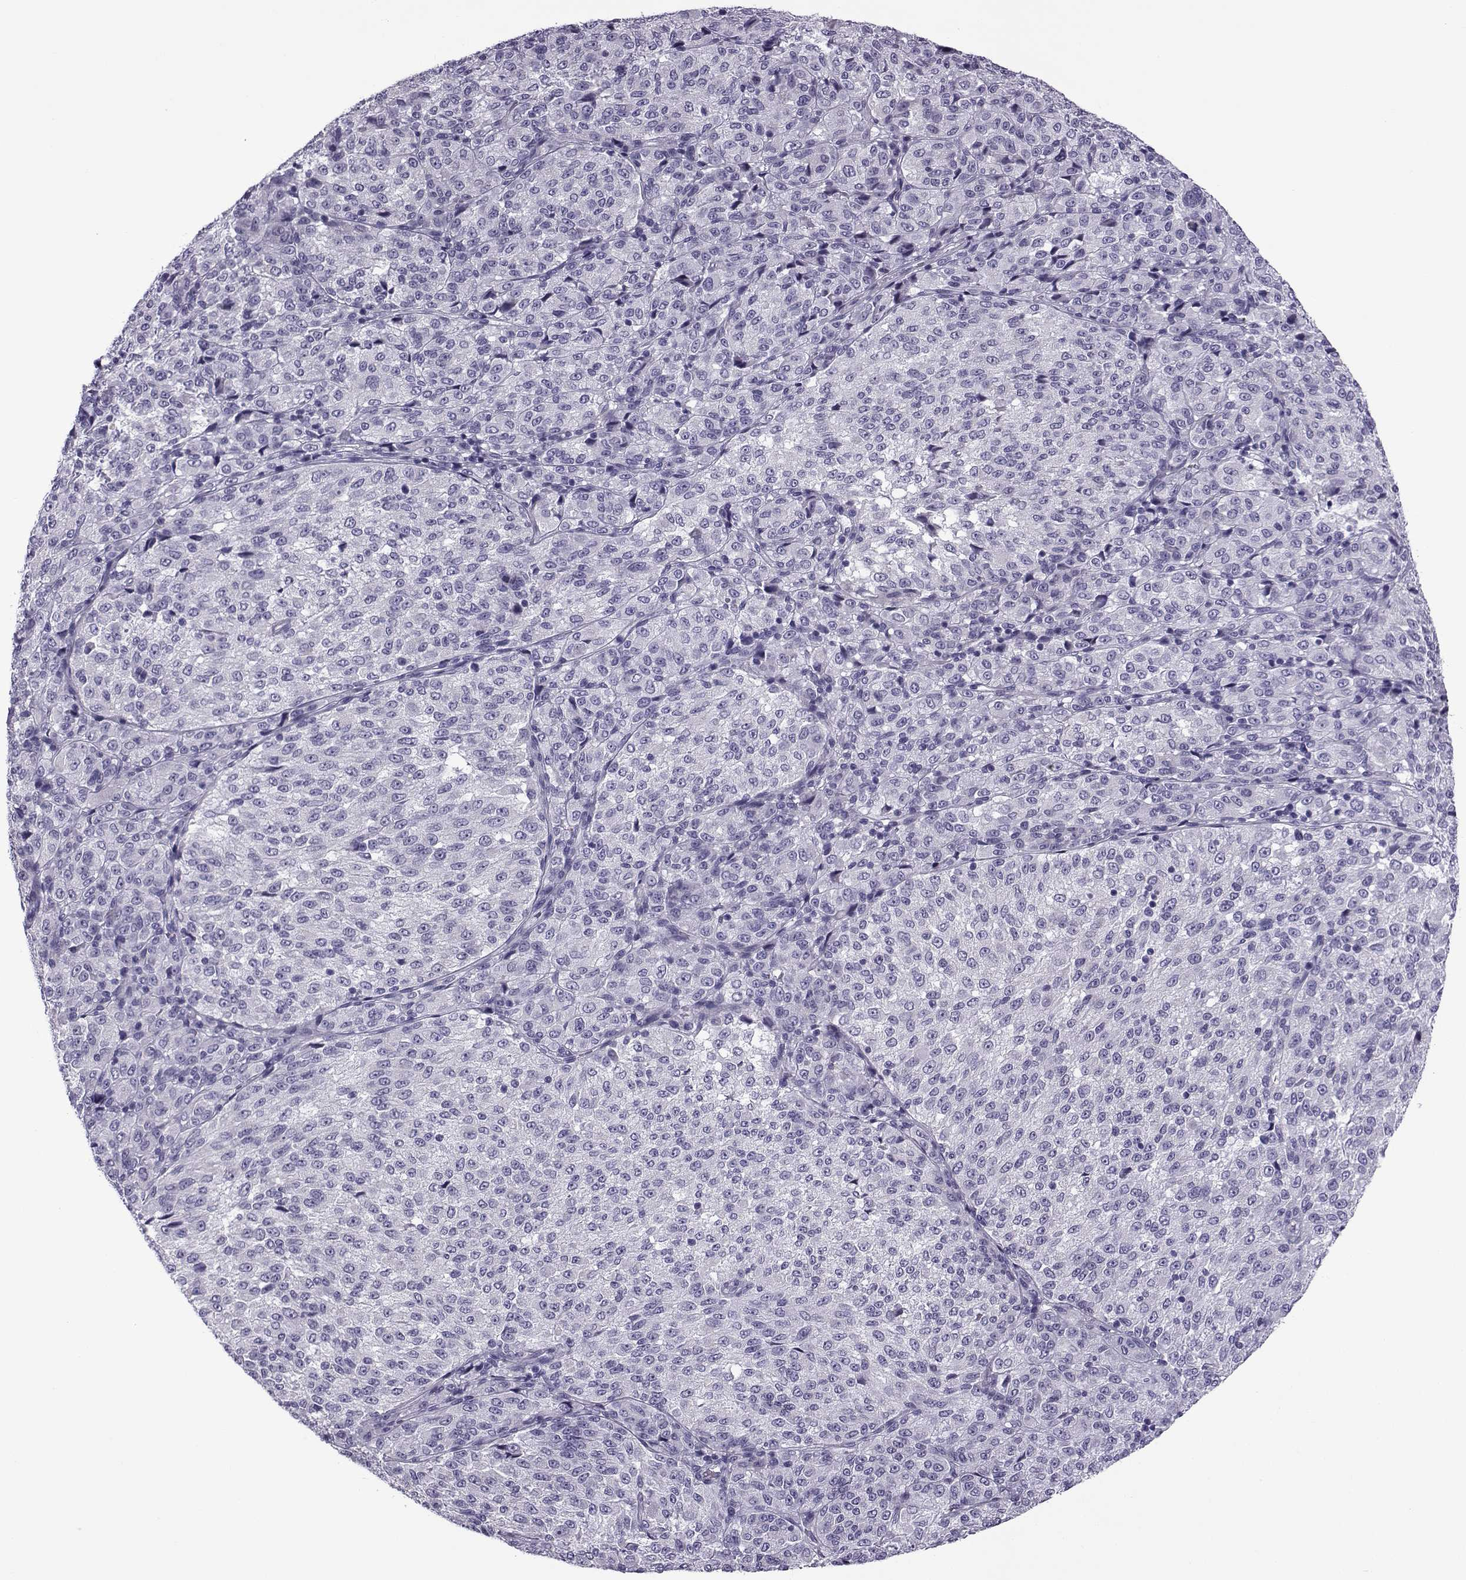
{"staining": {"intensity": "negative", "quantity": "none", "location": "none"}, "tissue": "melanoma", "cell_type": "Tumor cells", "image_type": "cancer", "snomed": [{"axis": "morphology", "description": "Malignant melanoma, Metastatic site"}, {"axis": "topography", "description": "Brain"}], "caption": "High power microscopy photomicrograph of an immunohistochemistry (IHC) histopathology image of melanoma, revealing no significant expression in tumor cells.", "gene": "OIP5", "patient": {"sex": "female", "age": 56}}